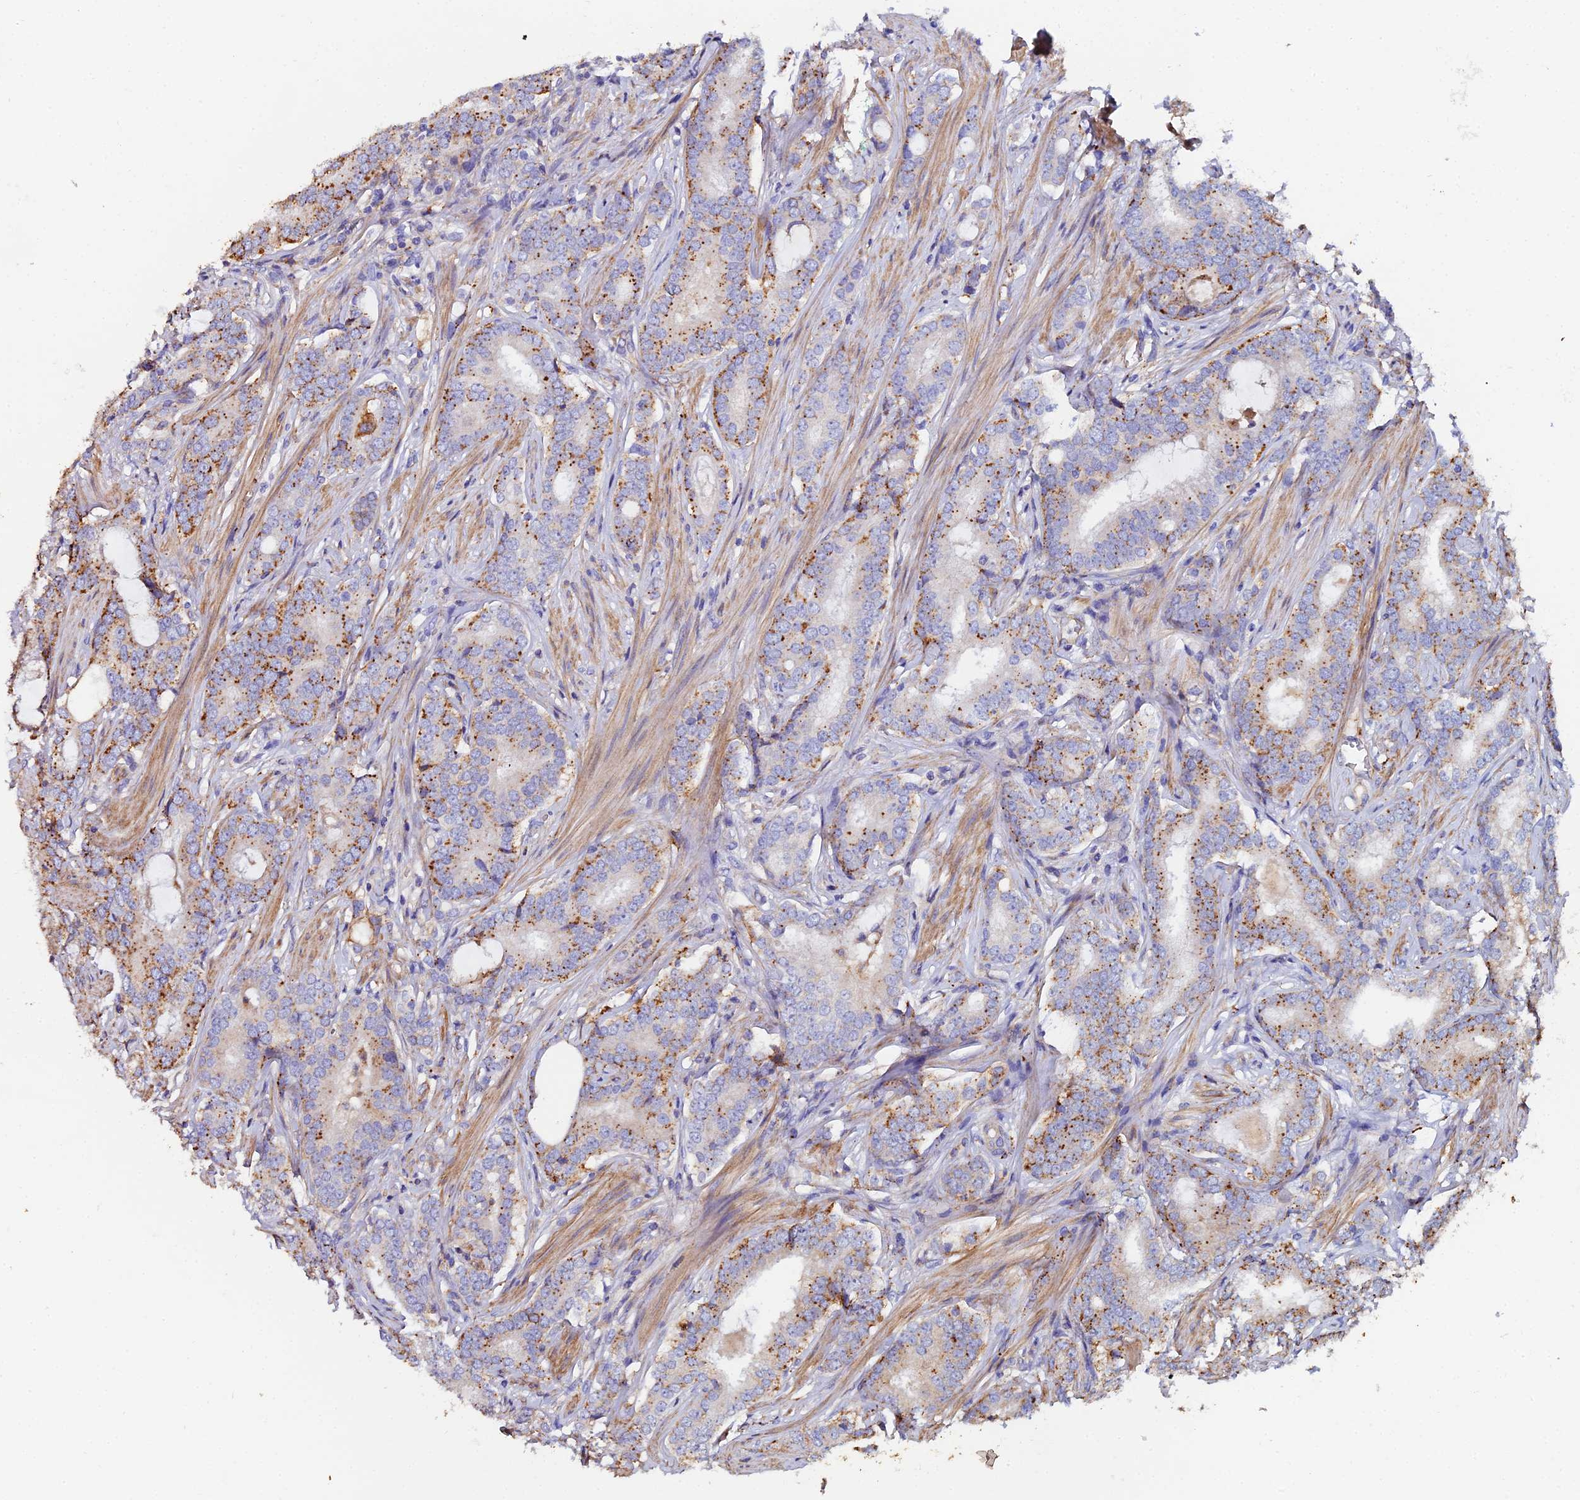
{"staining": {"intensity": "moderate", "quantity": ">75%", "location": "cytoplasmic/membranous"}, "tissue": "prostate cancer", "cell_type": "Tumor cells", "image_type": "cancer", "snomed": [{"axis": "morphology", "description": "Adenocarcinoma, High grade"}, {"axis": "topography", "description": "Prostate"}], "caption": "There is medium levels of moderate cytoplasmic/membranous positivity in tumor cells of prostate cancer, as demonstrated by immunohistochemical staining (brown color).", "gene": "C6", "patient": {"sex": "male", "age": 63}}